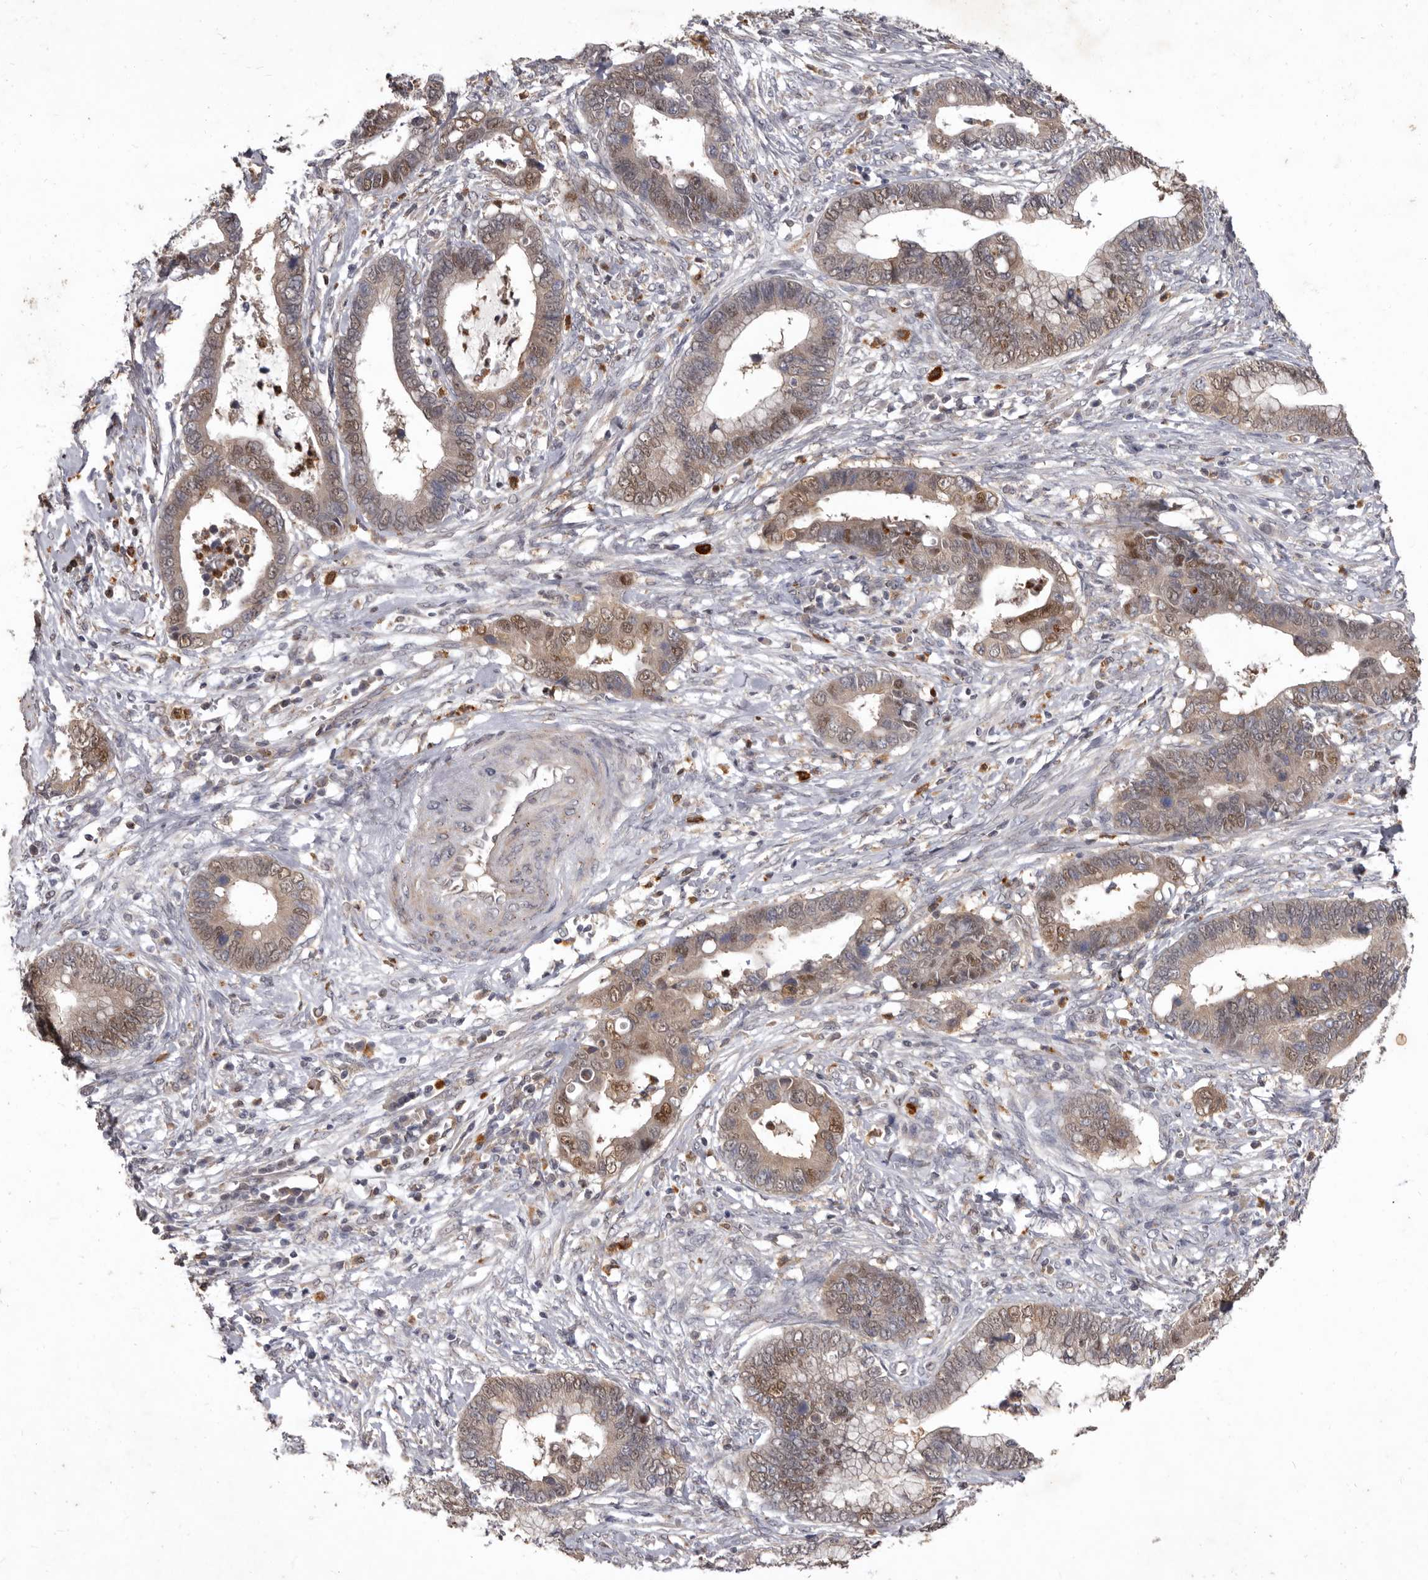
{"staining": {"intensity": "moderate", "quantity": "25%-75%", "location": "cytoplasmic/membranous,nuclear"}, "tissue": "cervical cancer", "cell_type": "Tumor cells", "image_type": "cancer", "snomed": [{"axis": "morphology", "description": "Adenocarcinoma, NOS"}, {"axis": "topography", "description": "Cervix"}], "caption": "Human cervical adenocarcinoma stained with a brown dye reveals moderate cytoplasmic/membranous and nuclear positive positivity in approximately 25%-75% of tumor cells.", "gene": "ACLY", "patient": {"sex": "female", "age": 44}}